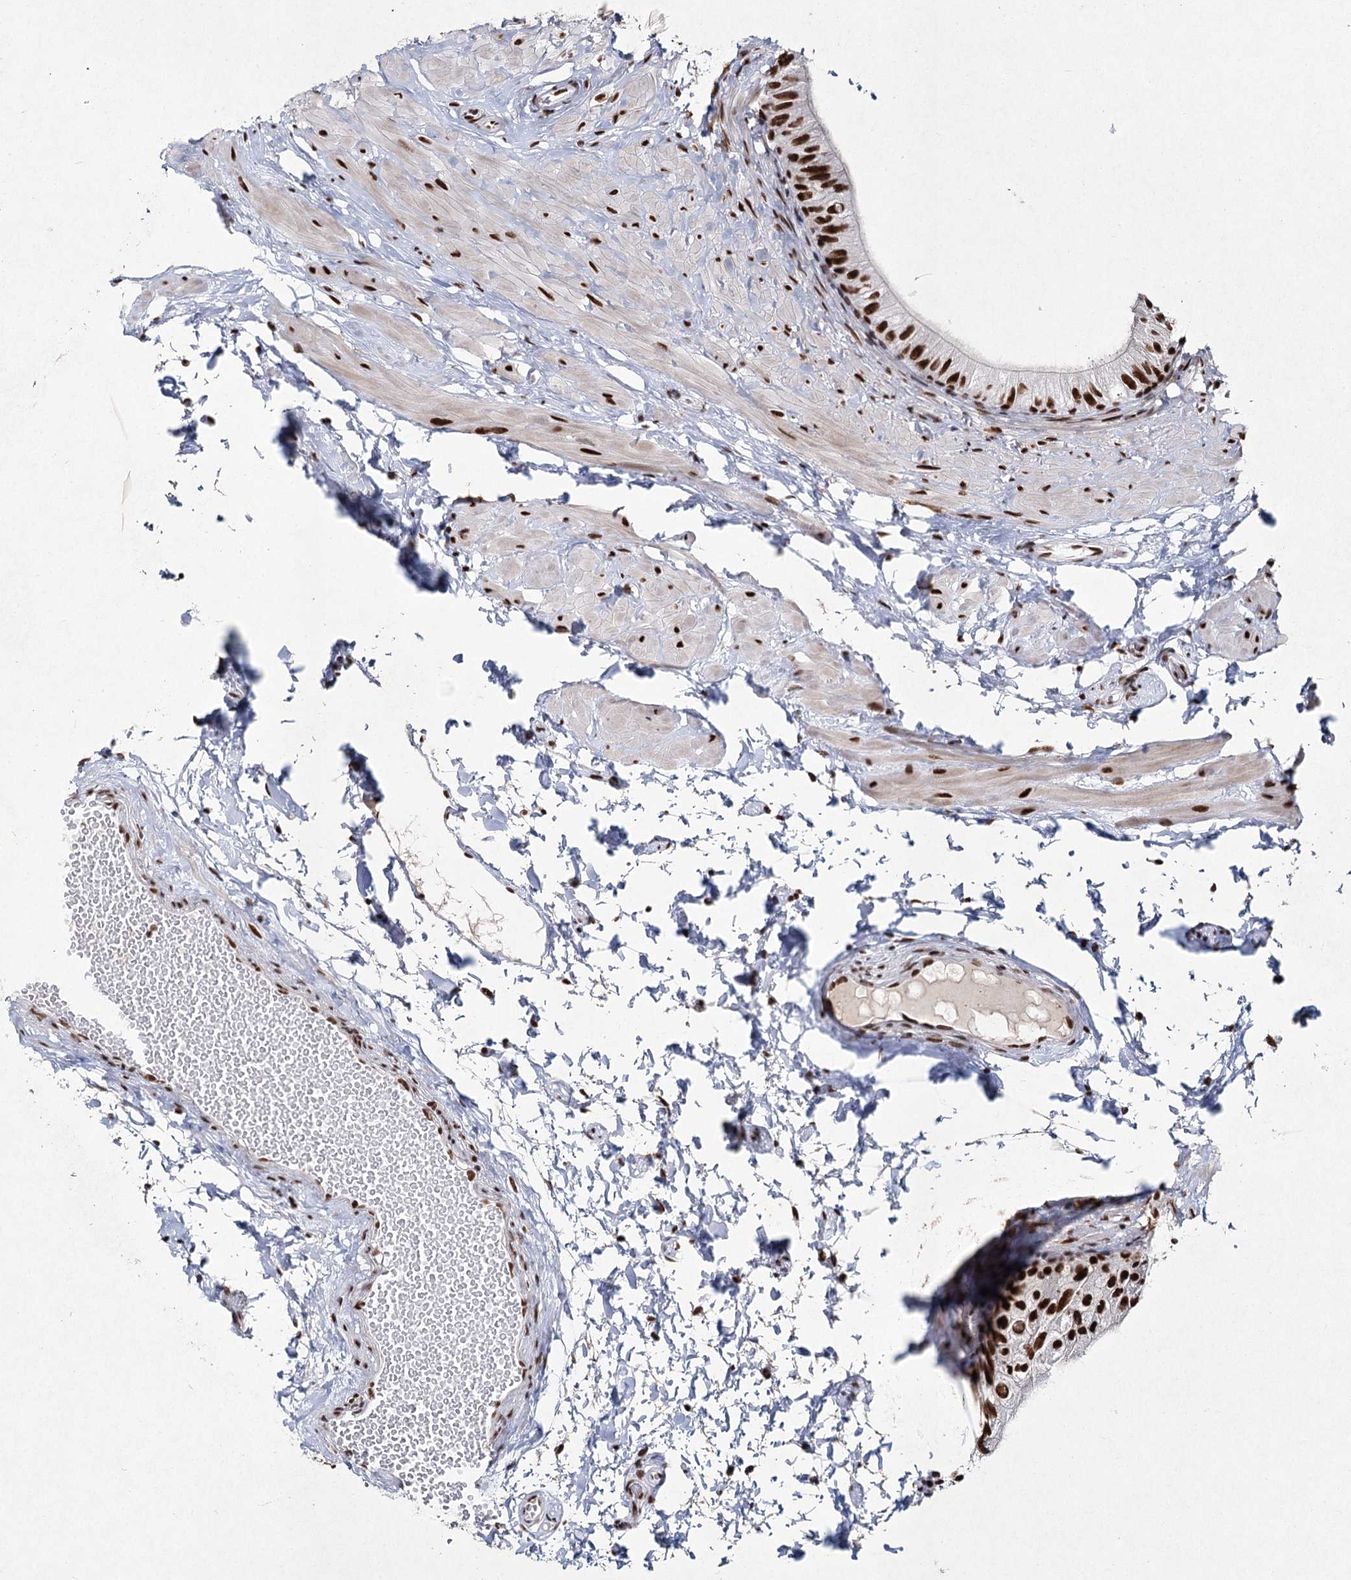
{"staining": {"intensity": "strong", "quantity": ">75%", "location": "nuclear"}, "tissue": "epididymis", "cell_type": "Glandular cells", "image_type": "normal", "snomed": [{"axis": "morphology", "description": "Normal tissue, NOS"}, {"axis": "topography", "description": "Epididymis"}], "caption": "Strong nuclear staining for a protein is seen in about >75% of glandular cells of unremarkable epididymis using immunohistochemistry.", "gene": "SCAF8", "patient": {"sex": "male", "age": 50}}